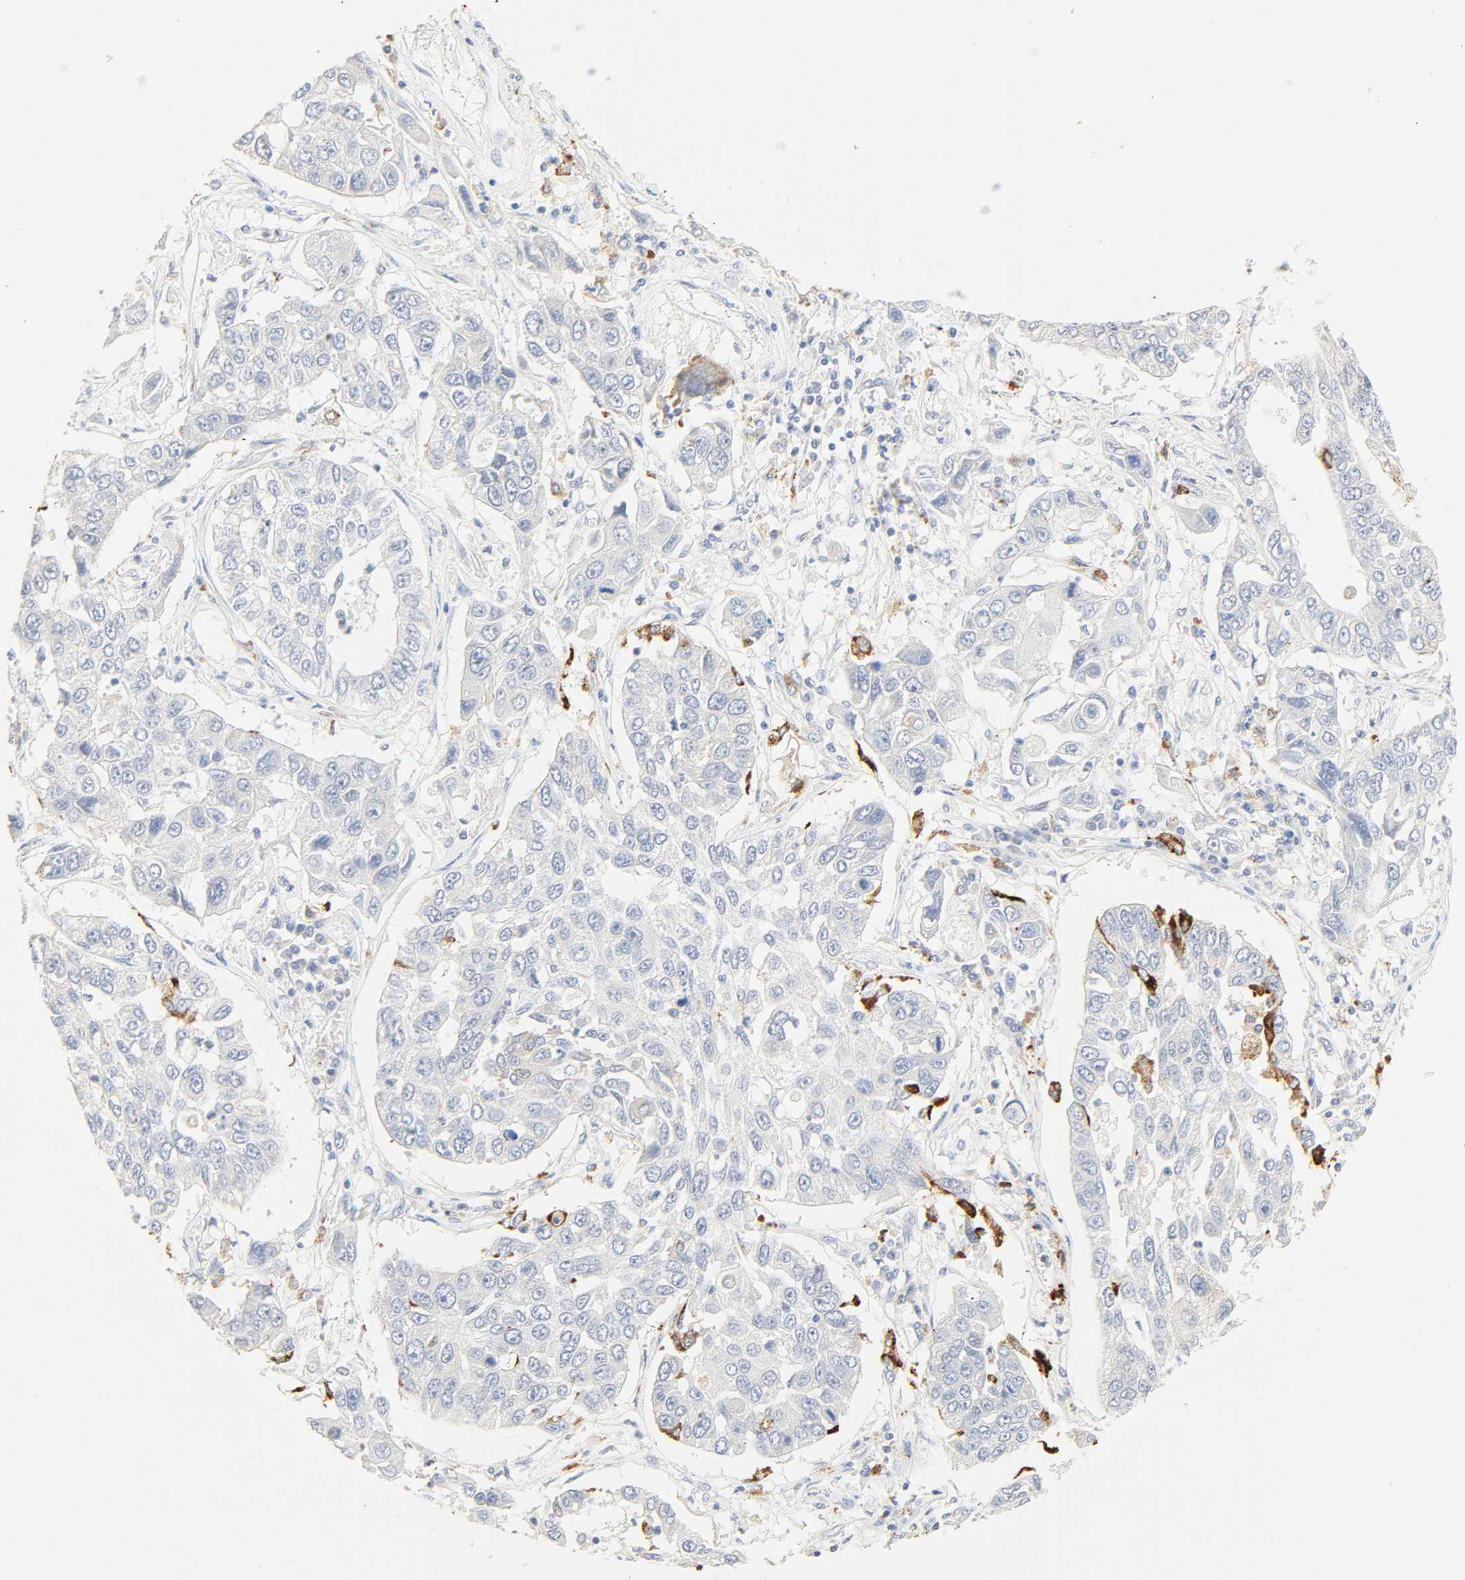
{"staining": {"intensity": "negative", "quantity": "none", "location": "none"}, "tissue": "lung cancer", "cell_type": "Tumor cells", "image_type": "cancer", "snomed": [{"axis": "morphology", "description": "Squamous cell carcinoma, NOS"}, {"axis": "topography", "description": "Lung"}], "caption": "Immunohistochemistry (IHC) of squamous cell carcinoma (lung) reveals no expression in tumor cells.", "gene": "CAMK2A", "patient": {"sex": "male", "age": 71}}